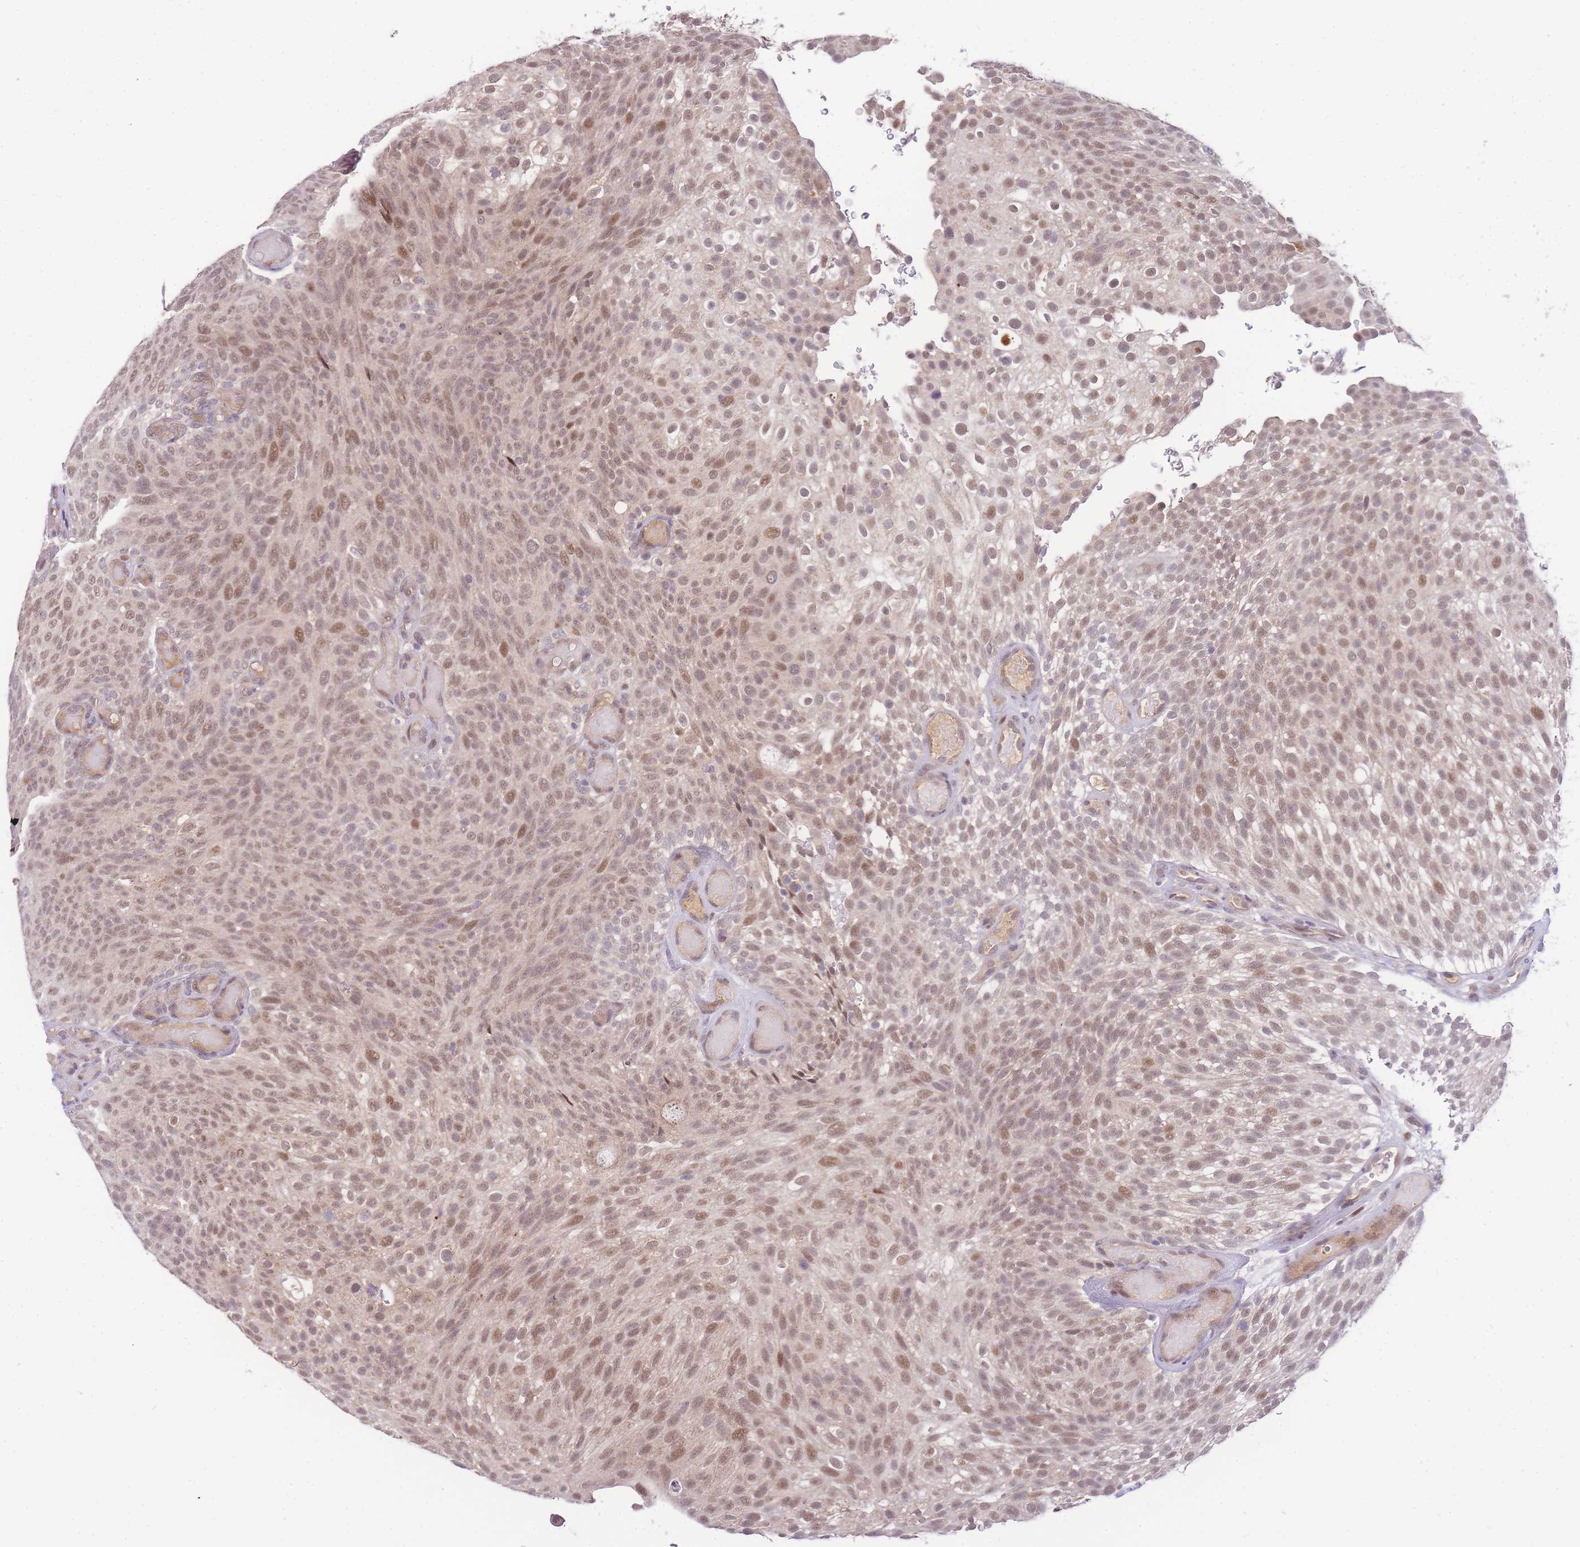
{"staining": {"intensity": "moderate", "quantity": ">75%", "location": "nuclear"}, "tissue": "urothelial cancer", "cell_type": "Tumor cells", "image_type": "cancer", "snomed": [{"axis": "morphology", "description": "Urothelial carcinoma, Low grade"}, {"axis": "topography", "description": "Urinary bladder"}], "caption": "Immunohistochemical staining of urothelial cancer reveals medium levels of moderate nuclear expression in about >75% of tumor cells.", "gene": "PUS10", "patient": {"sex": "male", "age": 78}}